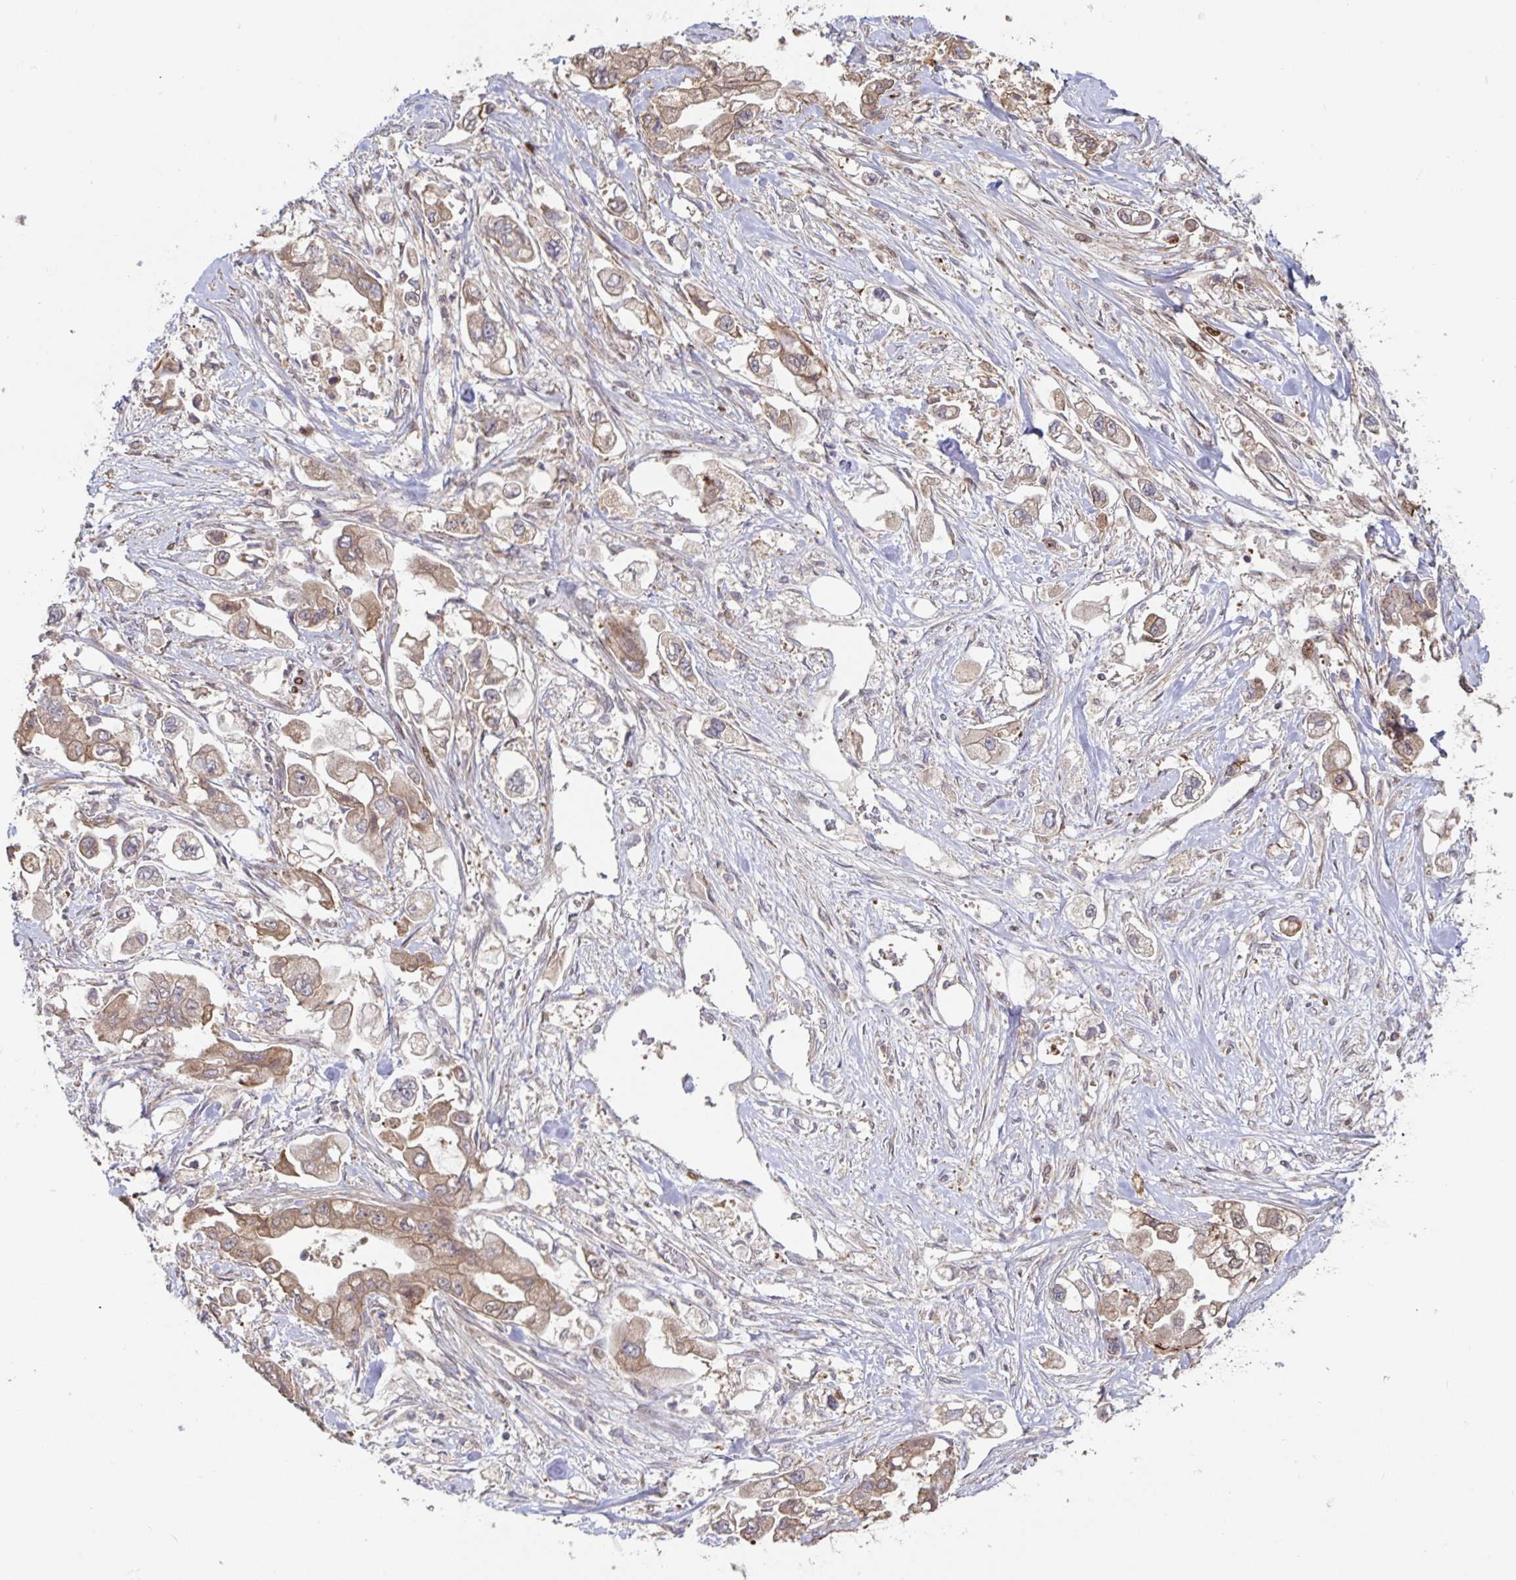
{"staining": {"intensity": "moderate", "quantity": ">75%", "location": "cytoplasmic/membranous"}, "tissue": "stomach cancer", "cell_type": "Tumor cells", "image_type": "cancer", "snomed": [{"axis": "morphology", "description": "Adenocarcinoma, NOS"}, {"axis": "topography", "description": "Stomach"}], "caption": "DAB immunohistochemical staining of human stomach cancer reveals moderate cytoplasmic/membranous protein staining in approximately >75% of tumor cells.", "gene": "AACS", "patient": {"sex": "male", "age": 62}}